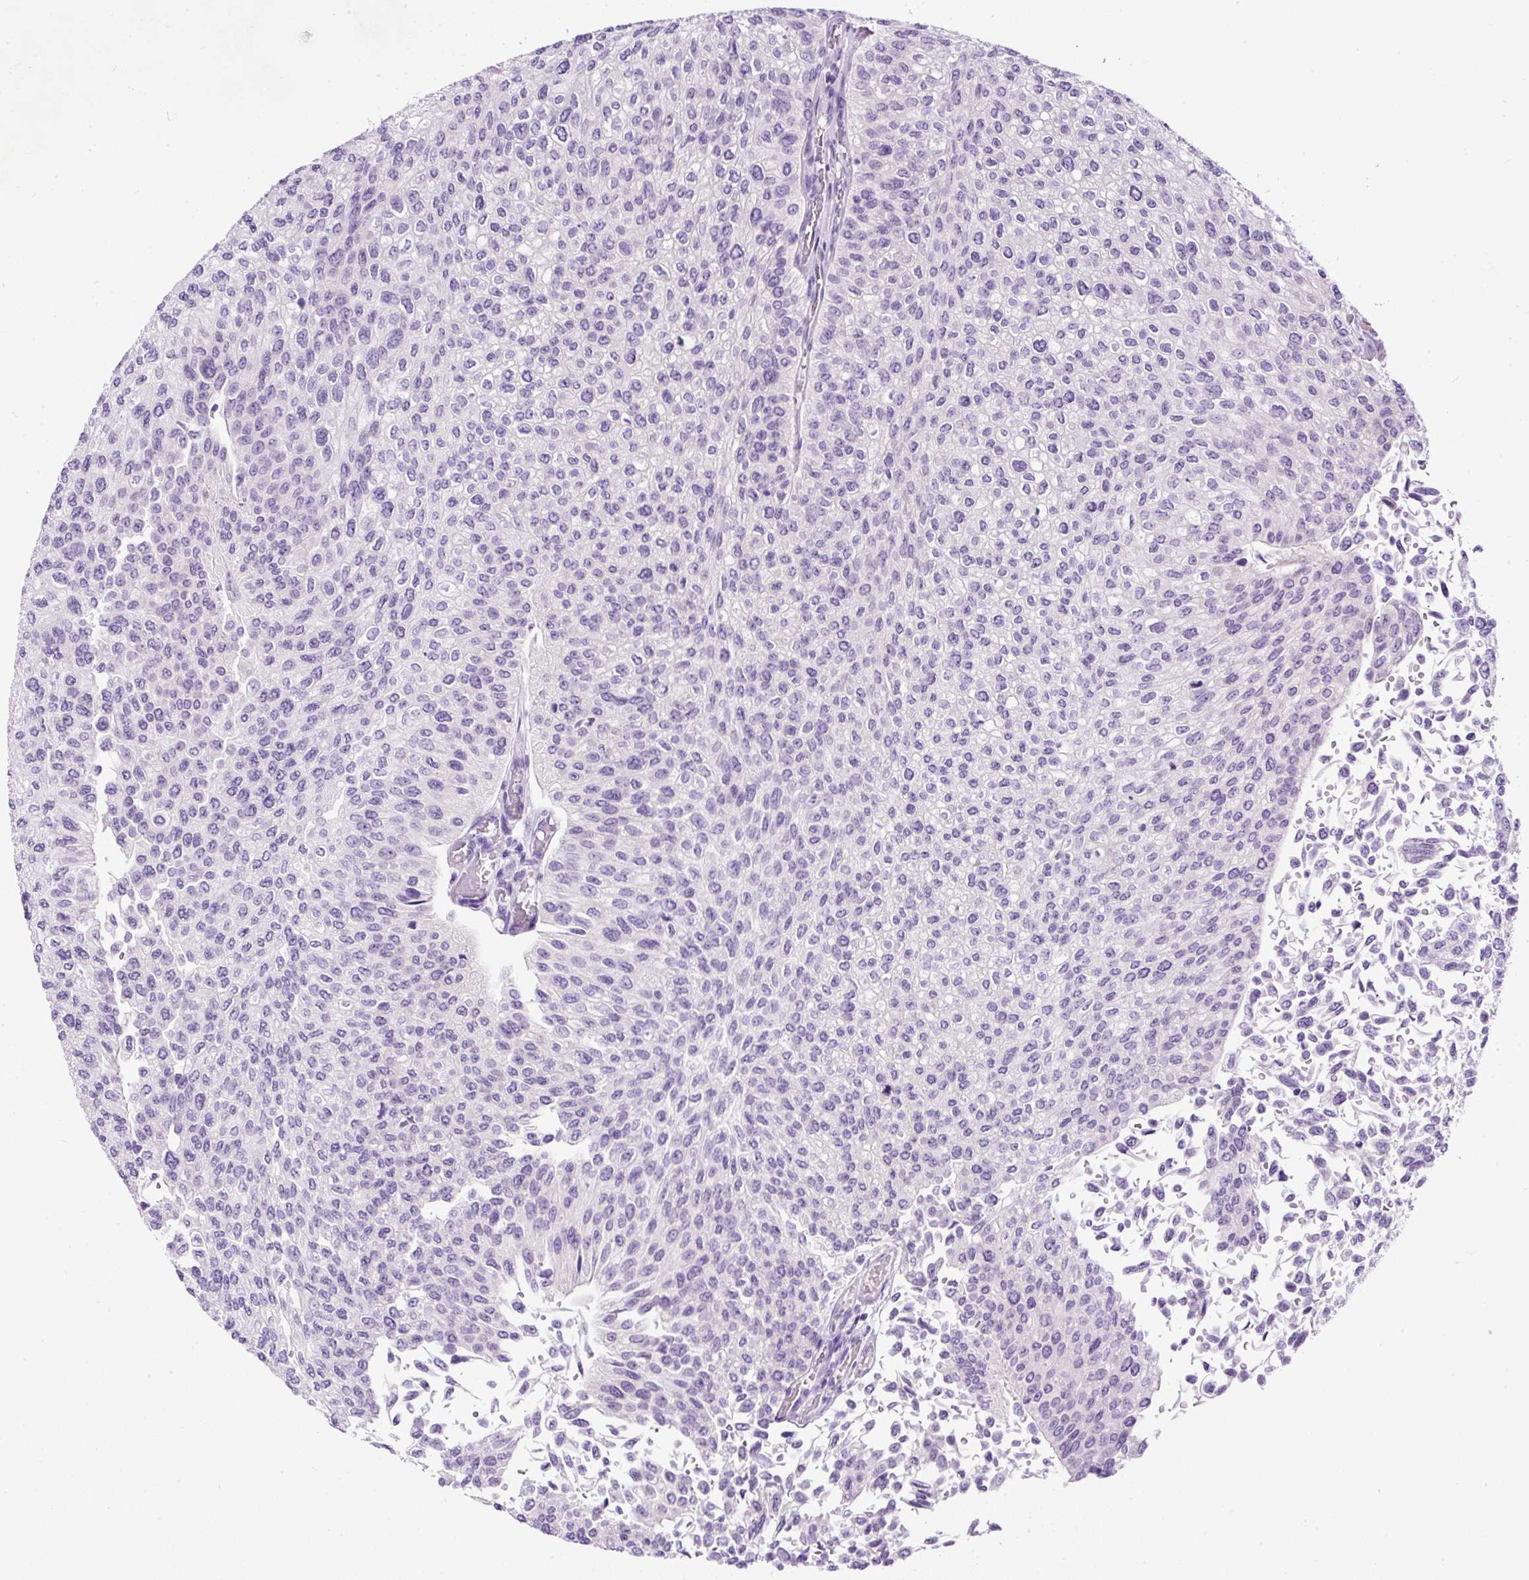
{"staining": {"intensity": "negative", "quantity": "none", "location": "none"}, "tissue": "urothelial cancer", "cell_type": "Tumor cells", "image_type": "cancer", "snomed": [{"axis": "morphology", "description": "Urothelial carcinoma, NOS"}, {"axis": "topography", "description": "Urinary bladder"}], "caption": "Human urothelial cancer stained for a protein using IHC displays no positivity in tumor cells.", "gene": "STOX2", "patient": {"sex": "male", "age": 59}}